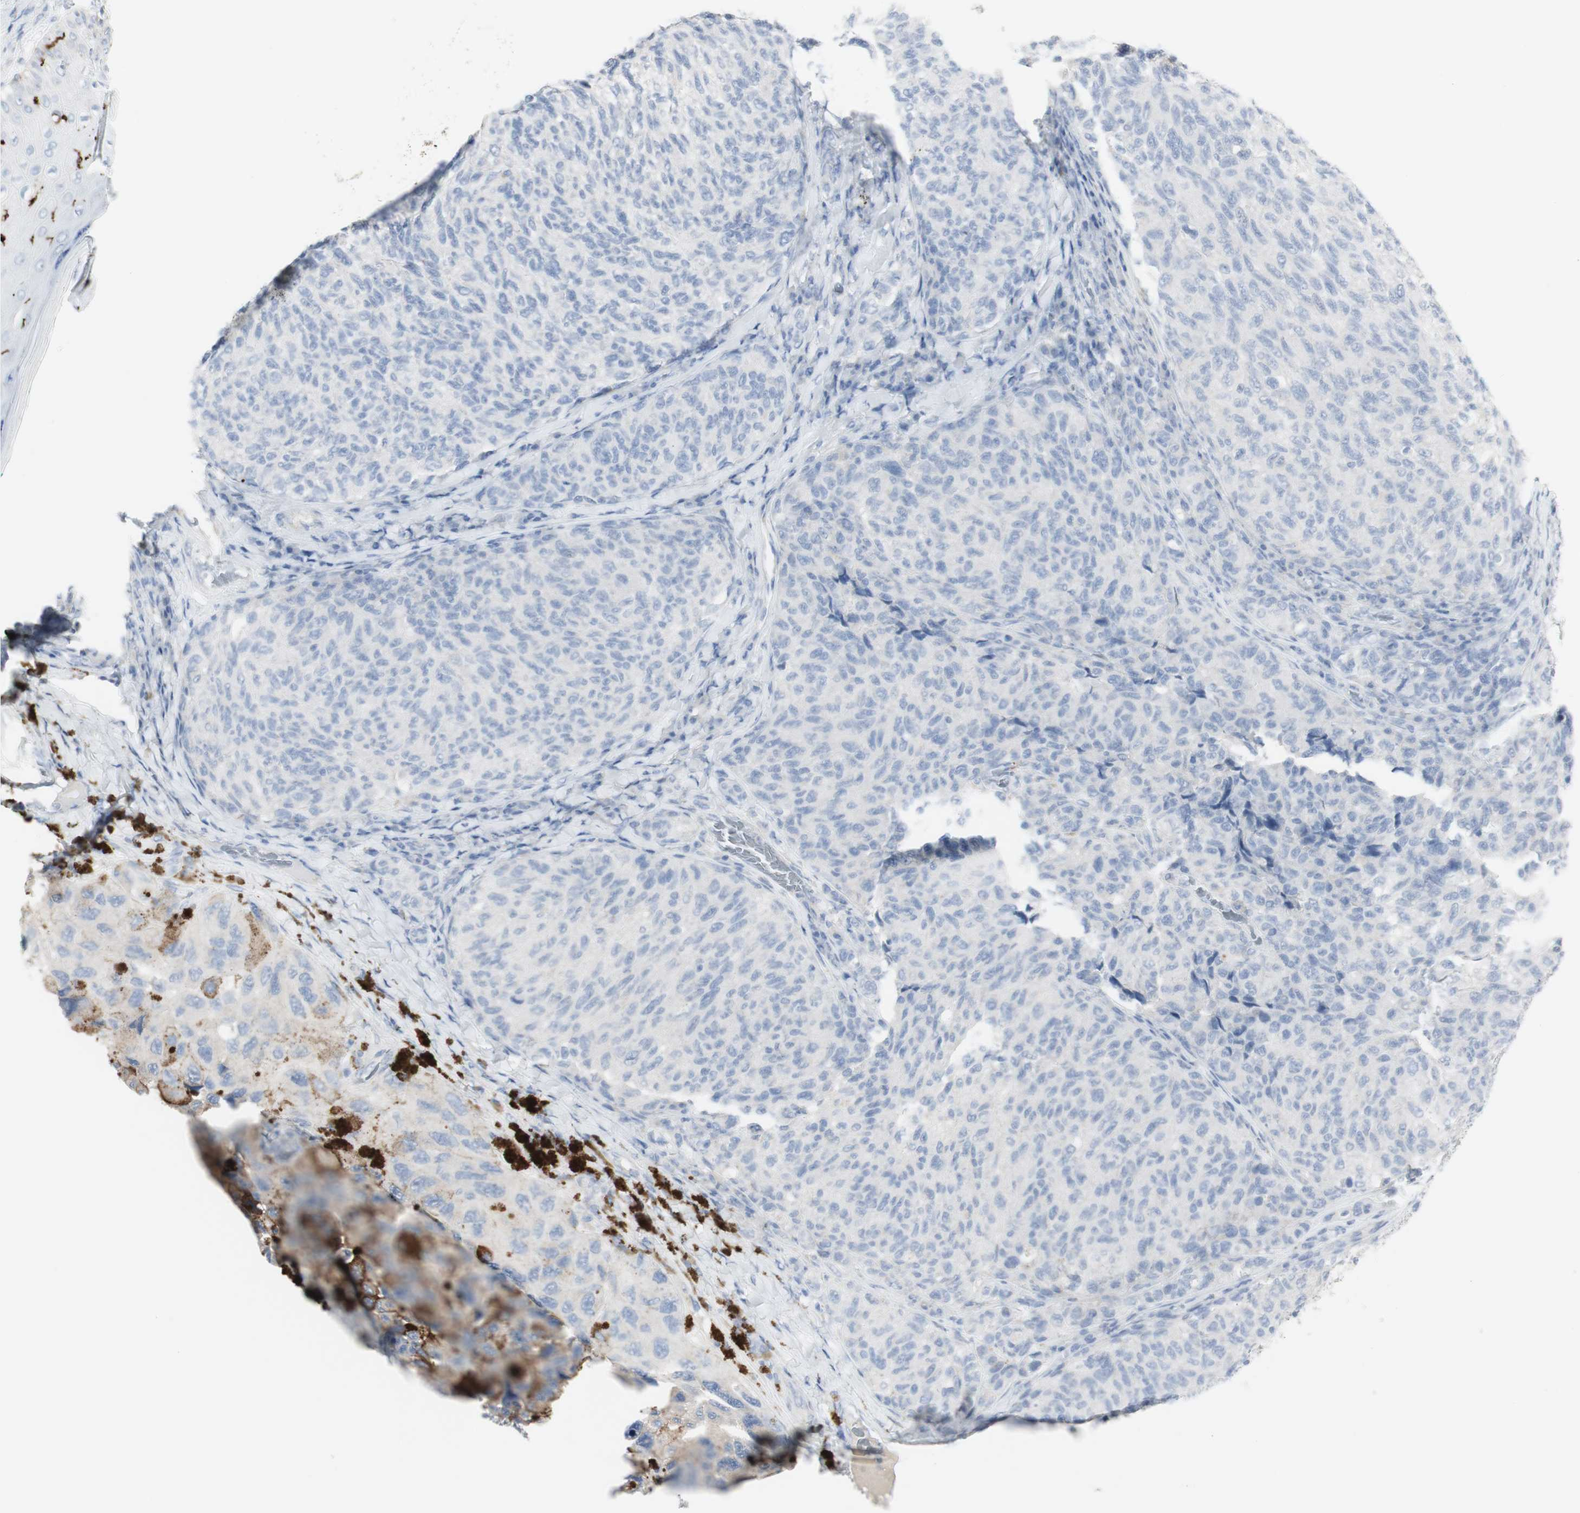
{"staining": {"intensity": "negative", "quantity": "none", "location": "none"}, "tissue": "melanoma", "cell_type": "Tumor cells", "image_type": "cancer", "snomed": [{"axis": "morphology", "description": "Malignant melanoma, NOS"}, {"axis": "topography", "description": "Skin"}], "caption": "A high-resolution image shows IHC staining of malignant melanoma, which reveals no significant positivity in tumor cells.", "gene": "CD207", "patient": {"sex": "female", "age": 73}}